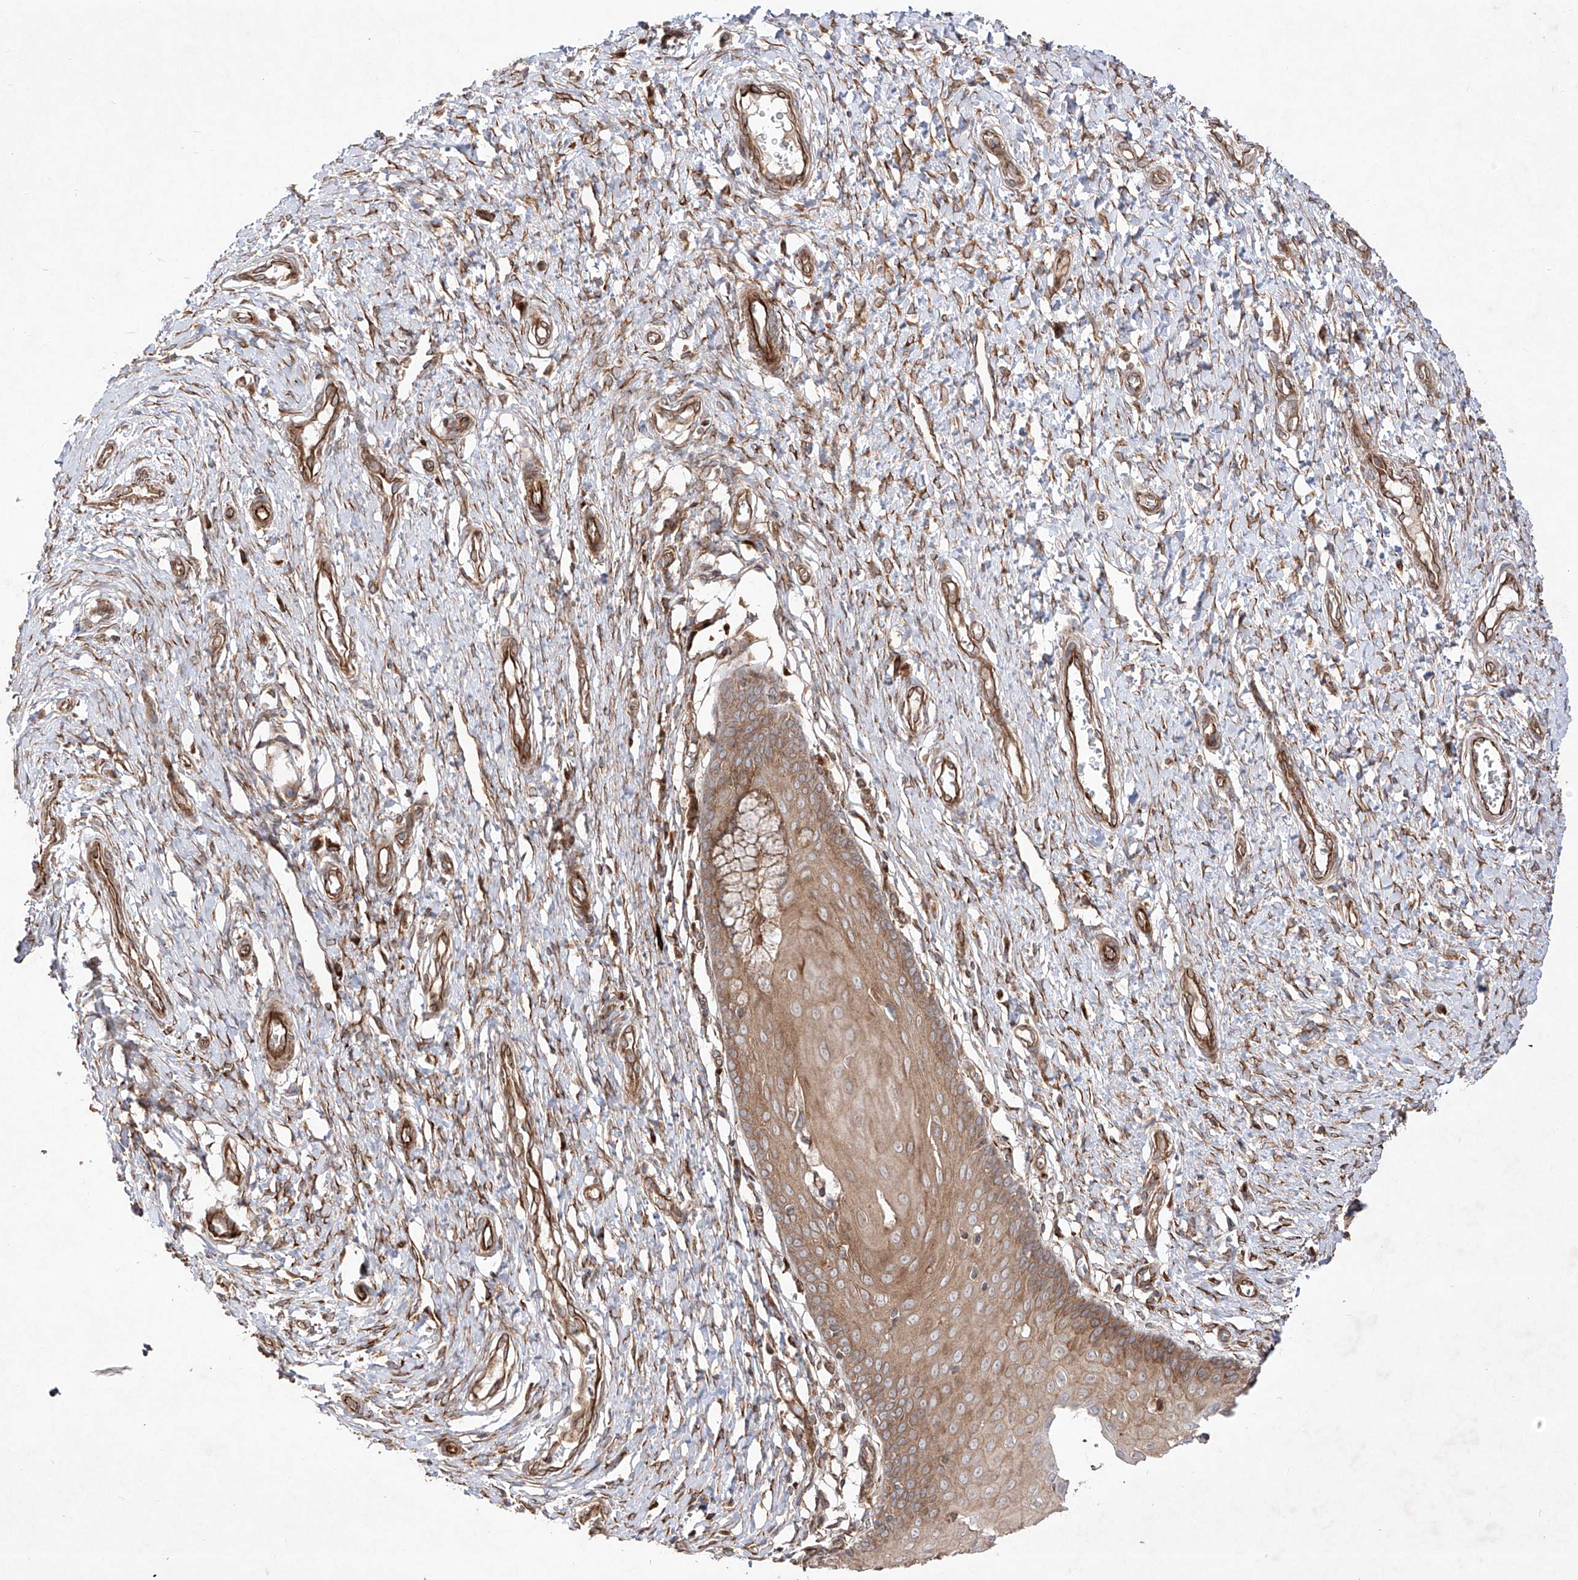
{"staining": {"intensity": "moderate", "quantity": ">75%", "location": "cytoplasmic/membranous"}, "tissue": "cervix", "cell_type": "Glandular cells", "image_type": "normal", "snomed": [{"axis": "morphology", "description": "Normal tissue, NOS"}, {"axis": "topography", "description": "Cervix"}], "caption": "Glandular cells show medium levels of moderate cytoplasmic/membranous staining in approximately >75% of cells in normal cervix. (Brightfield microscopy of DAB IHC at high magnification).", "gene": "YKT6", "patient": {"sex": "female", "age": 55}}